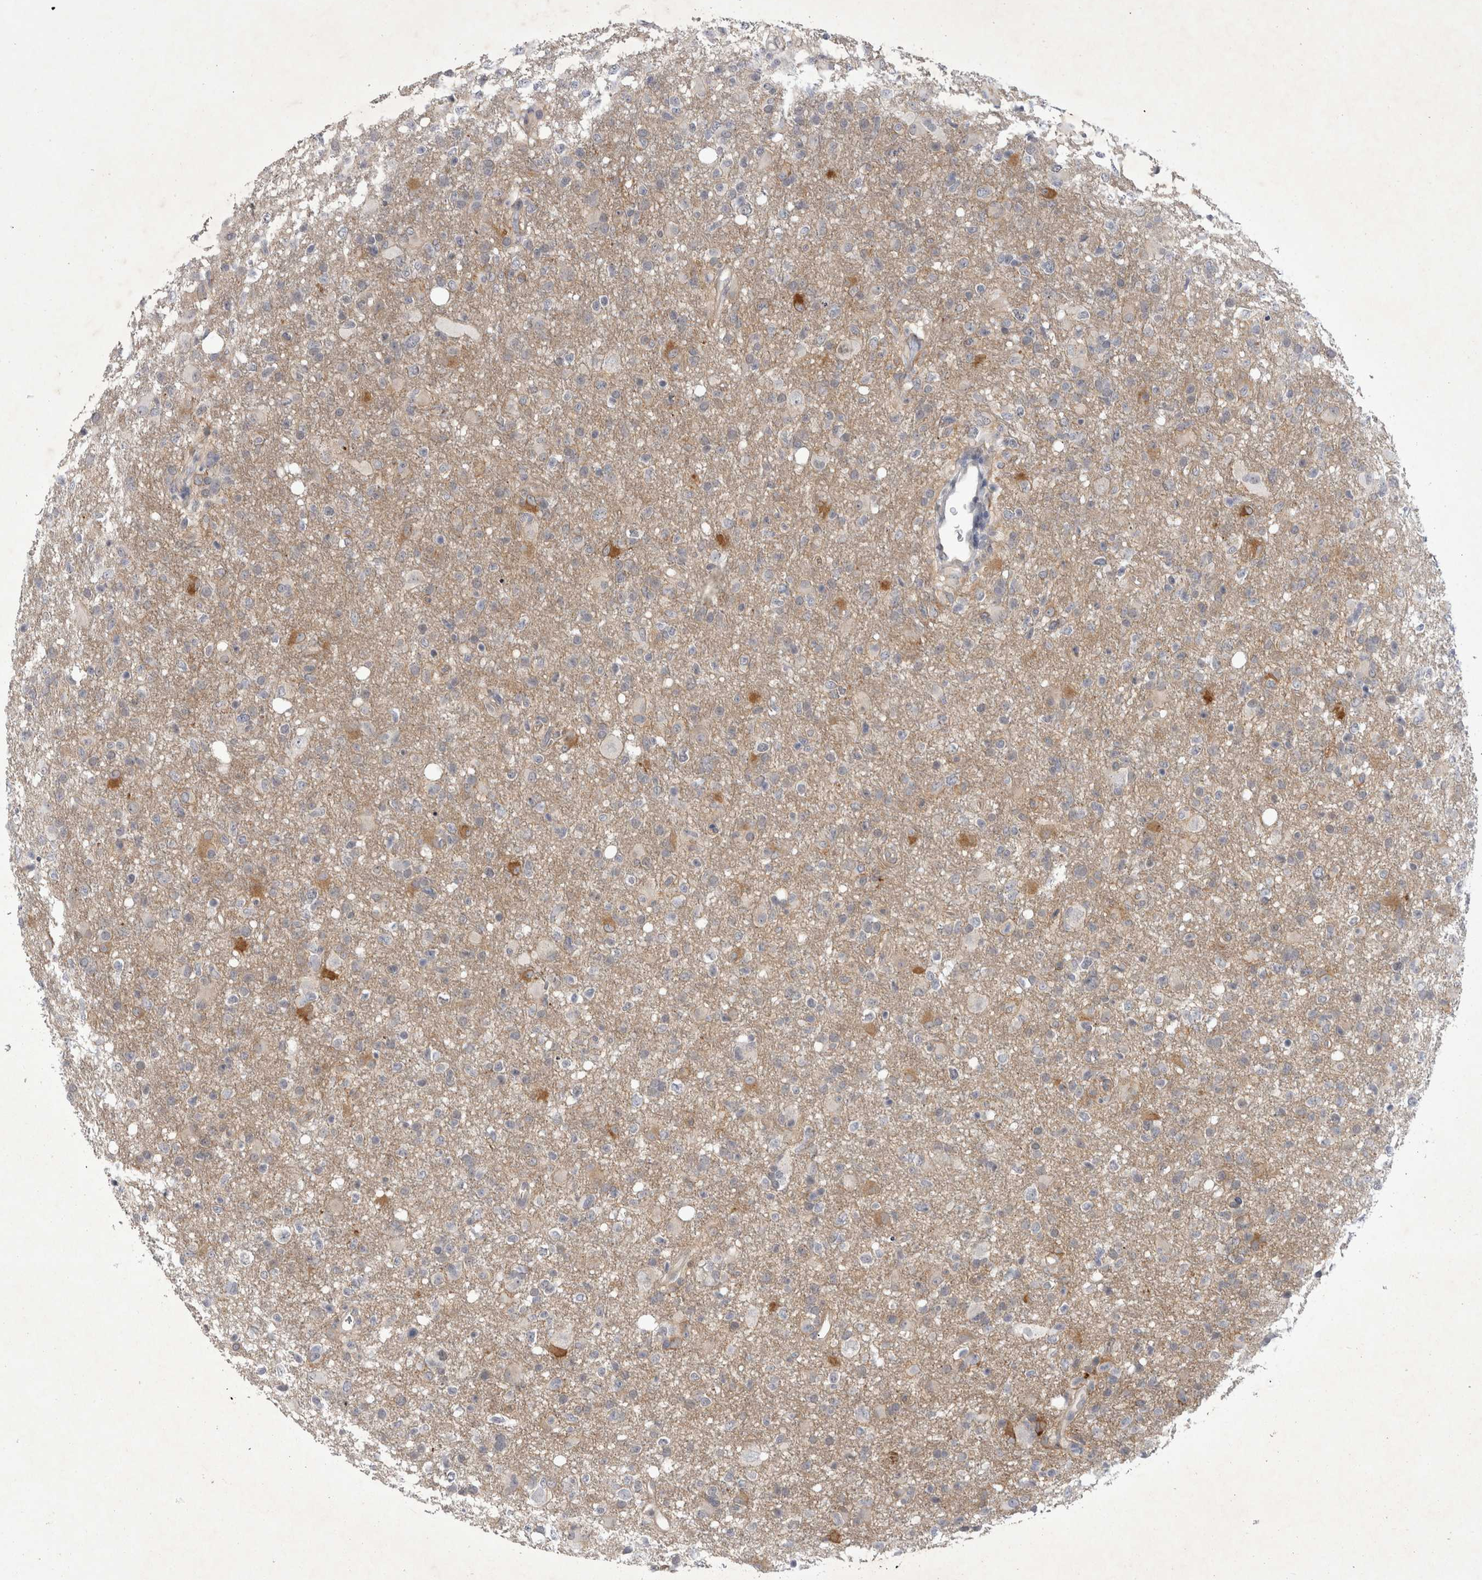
{"staining": {"intensity": "weak", "quantity": "<25%", "location": "cytoplasmic/membranous"}, "tissue": "glioma", "cell_type": "Tumor cells", "image_type": "cancer", "snomed": [{"axis": "morphology", "description": "Glioma, malignant, High grade"}, {"axis": "topography", "description": "Brain"}], "caption": "IHC micrograph of neoplastic tissue: human malignant glioma (high-grade) stained with DAB (3,3'-diaminobenzidine) reveals no significant protein staining in tumor cells.", "gene": "PARP11", "patient": {"sex": "female", "age": 57}}